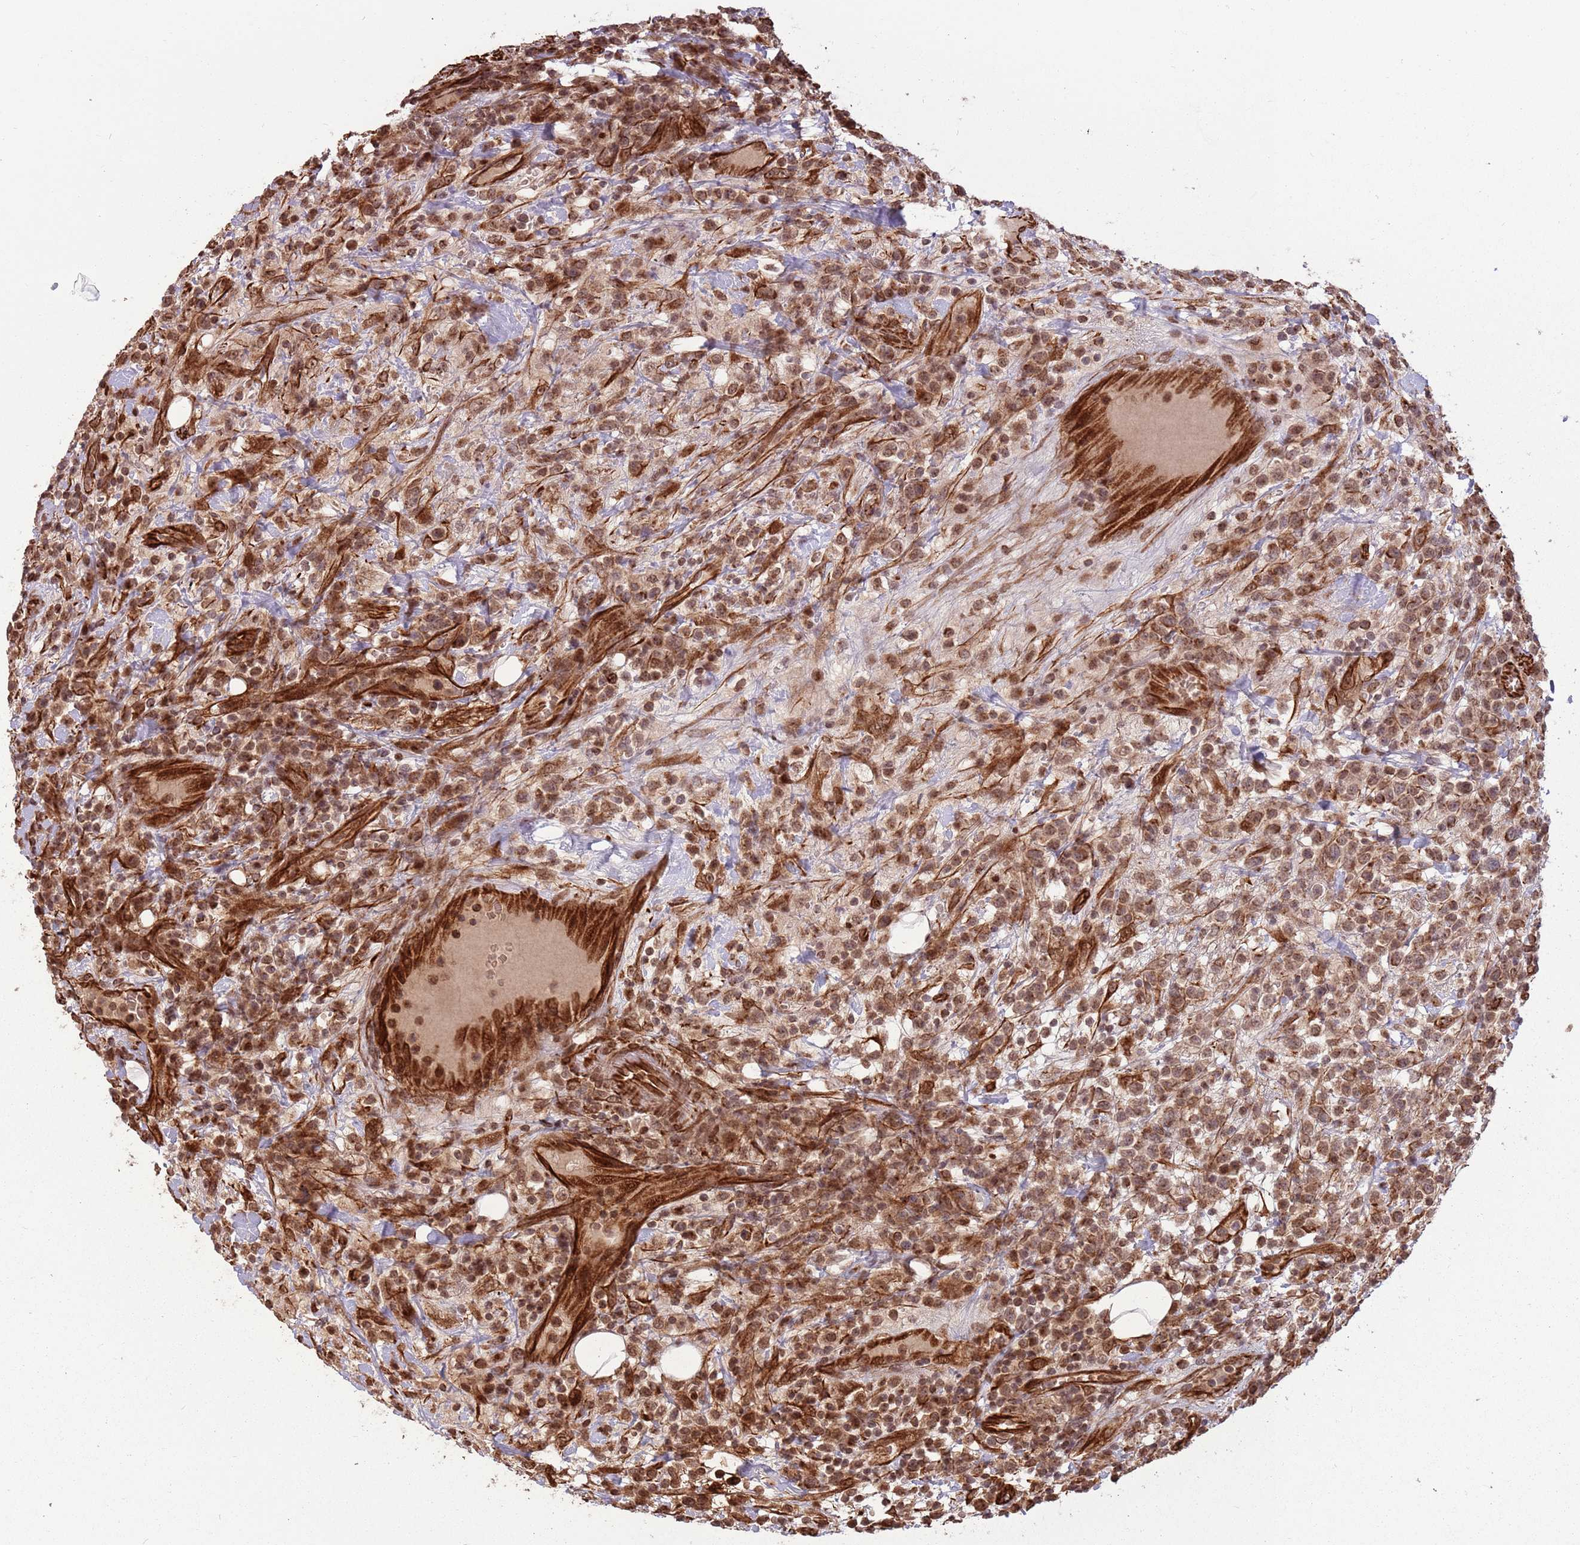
{"staining": {"intensity": "moderate", "quantity": ">75%", "location": "cytoplasmic/membranous,nuclear"}, "tissue": "lymphoma", "cell_type": "Tumor cells", "image_type": "cancer", "snomed": [{"axis": "morphology", "description": "Malignant lymphoma, non-Hodgkin's type, High grade"}, {"axis": "topography", "description": "Colon"}], "caption": "The micrograph shows a brown stain indicating the presence of a protein in the cytoplasmic/membranous and nuclear of tumor cells in malignant lymphoma, non-Hodgkin's type (high-grade).", "gene": "ADAMTS3", "patient": {"sex": "female", "age": 53}}